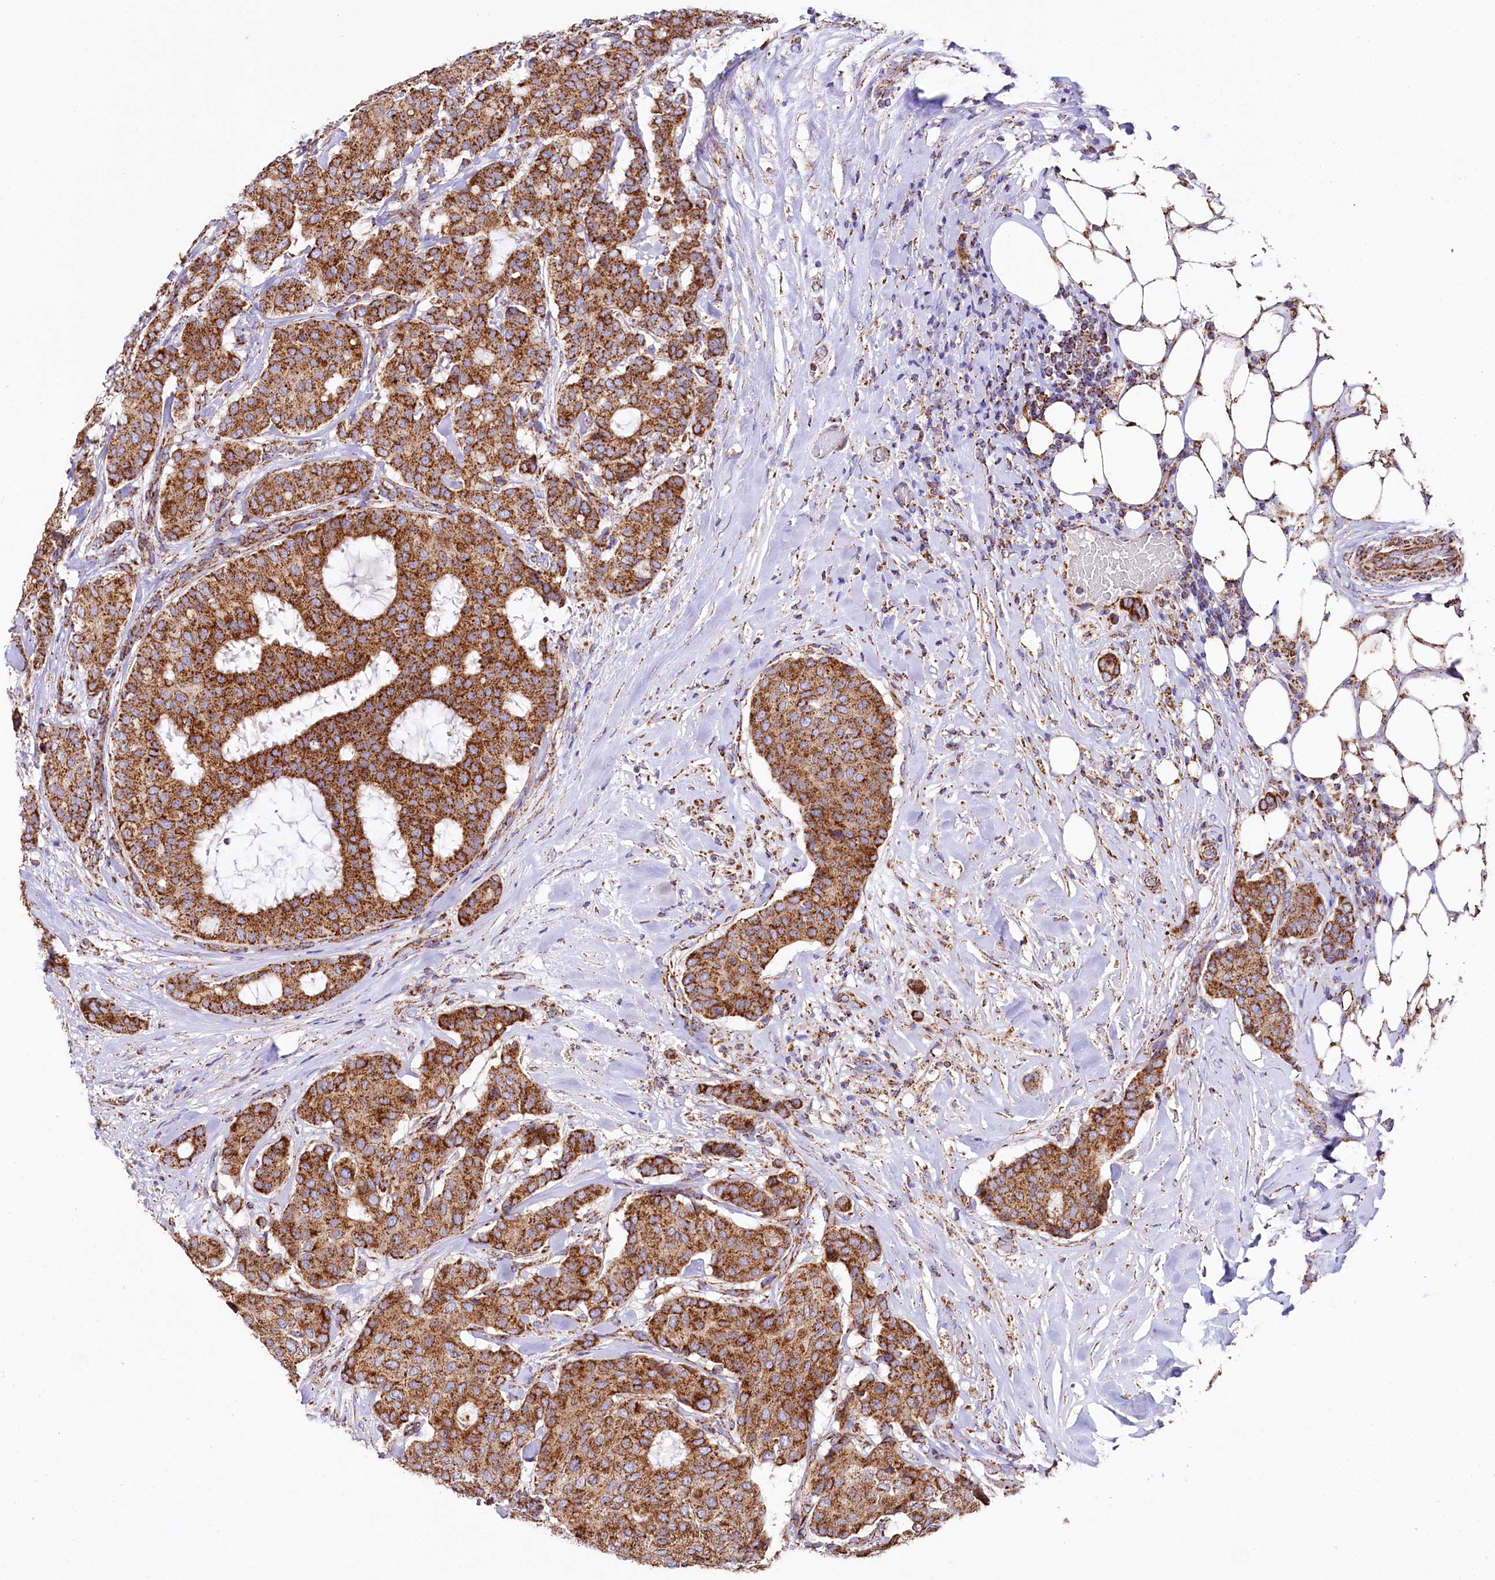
{"staining": {"intensity": "strong", "quantity": ">75%", "location": "cytoplasmic/membranous"}, "tissue": "breast cancer", "cell_type": "Tumor cells", "image_type": "cancer", "snomed": [{"axis": "morphology", "description": "Duct carcinoma"}, {"axis": "topography", "description": "Breast"}], "caption": "Immunohistochemistry (DAB) staining of intraductal carcinoma (breast) shows strong cytoplasmic/membranous protein expression in about >75% of tumor cells.", "gene": "APLP2", "patient": {"sex": "female", "age": 75}}